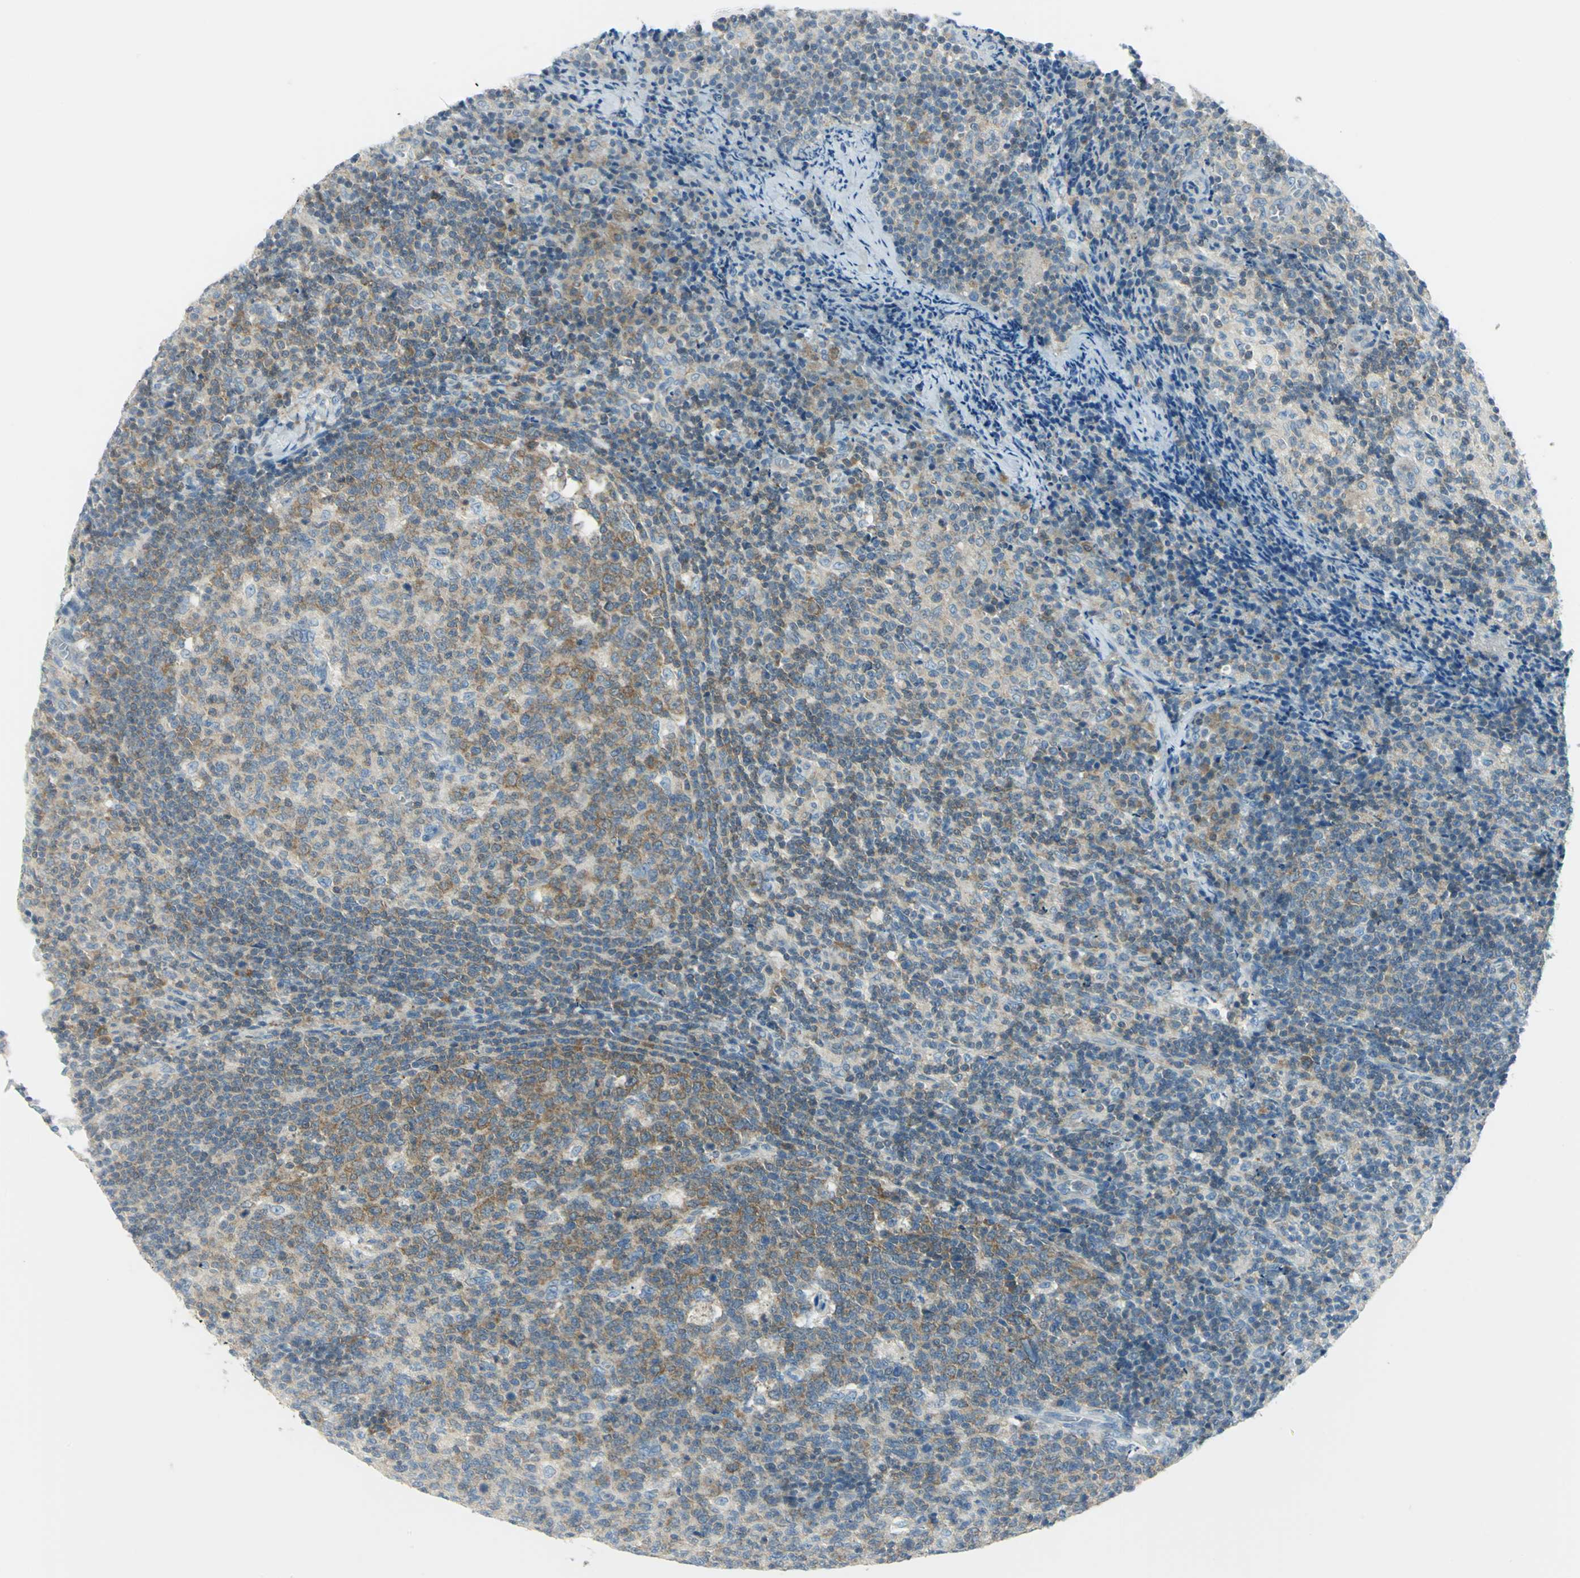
{"staining": {"intensity": "strong", "quantity": "25%-75%", "location": "cytoplasmic/membranous"}, "tissue": "lymph node", "cell_type": "Germinal center cells", "image_type": "normal", "snomed": [{"axis": "morphology", "description": "Normal tissue, NOS"}, {"axis": "morphology", "description": "Inflammation, NOS"}, {"axis": "topography", "description": "Lymph node"}], "caption": "Immunohistochemical staining of benign lymph node shows strong cytoplasmic/membranous protein expression in approximately 25%-75% of germinal center cells. The staining was performed using DAB (3,3'-diaminobenzidine) to visualize the protein expression in brown, while the nuclei were stained in blue with hematoxylin (Magnification: 20x).", "gene": "ALDOA", "patient": {"sex": "male", "age": 55}}